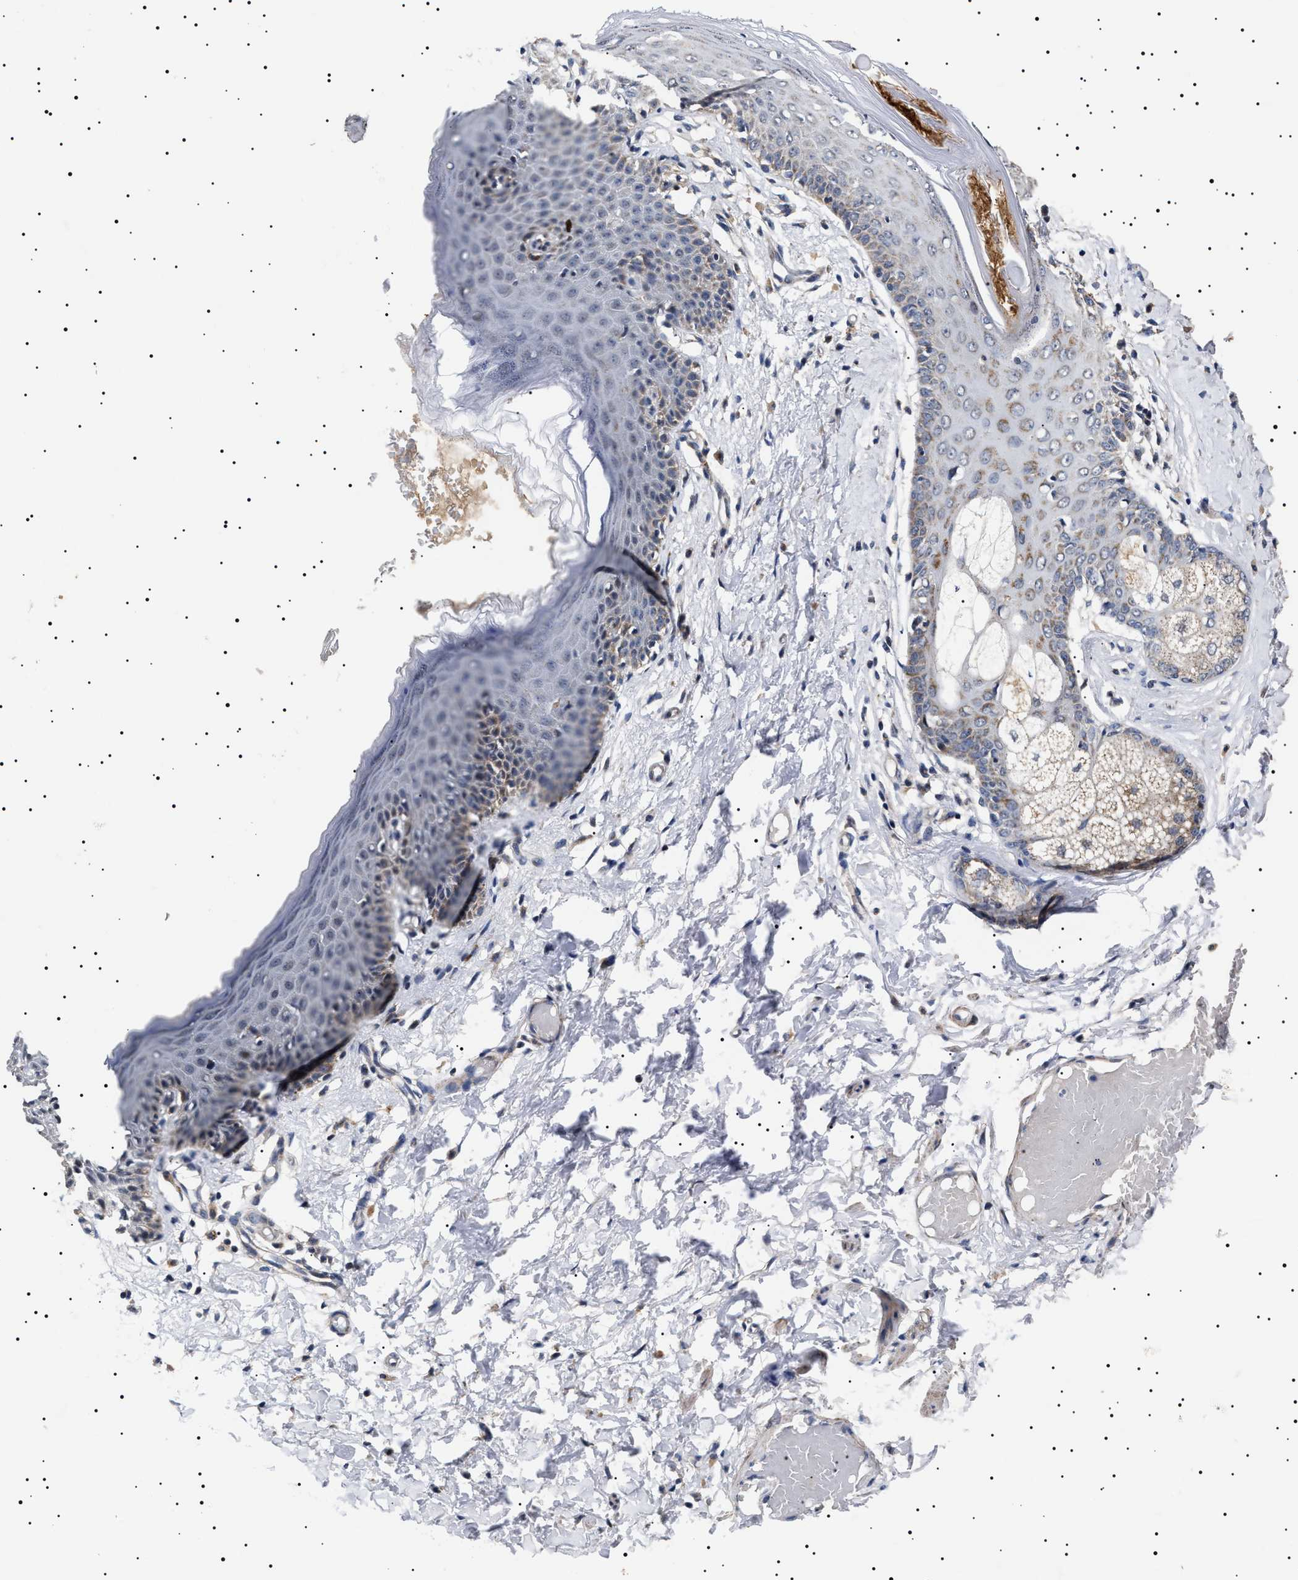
{"staining": {"intensity": "moderate", "quantity": "<25%", "location": "cytoplasmic/membranous"}, "tissue": "skin", "cell_type": "Epidermal cells", "image_type": "normal", "snomed": [{"axis": "morphology", "description": "Normal tissue, NOS"}, {"axis": "topography", "description": "Vulva"}], "caption": "Protein staining of unremarkable skin exhibits moderate cytoplasmic/membranous positivity in about <25% of epidermal cells.", "gene": "RAB34", "patient": {"sex": "female", "age": 66}}